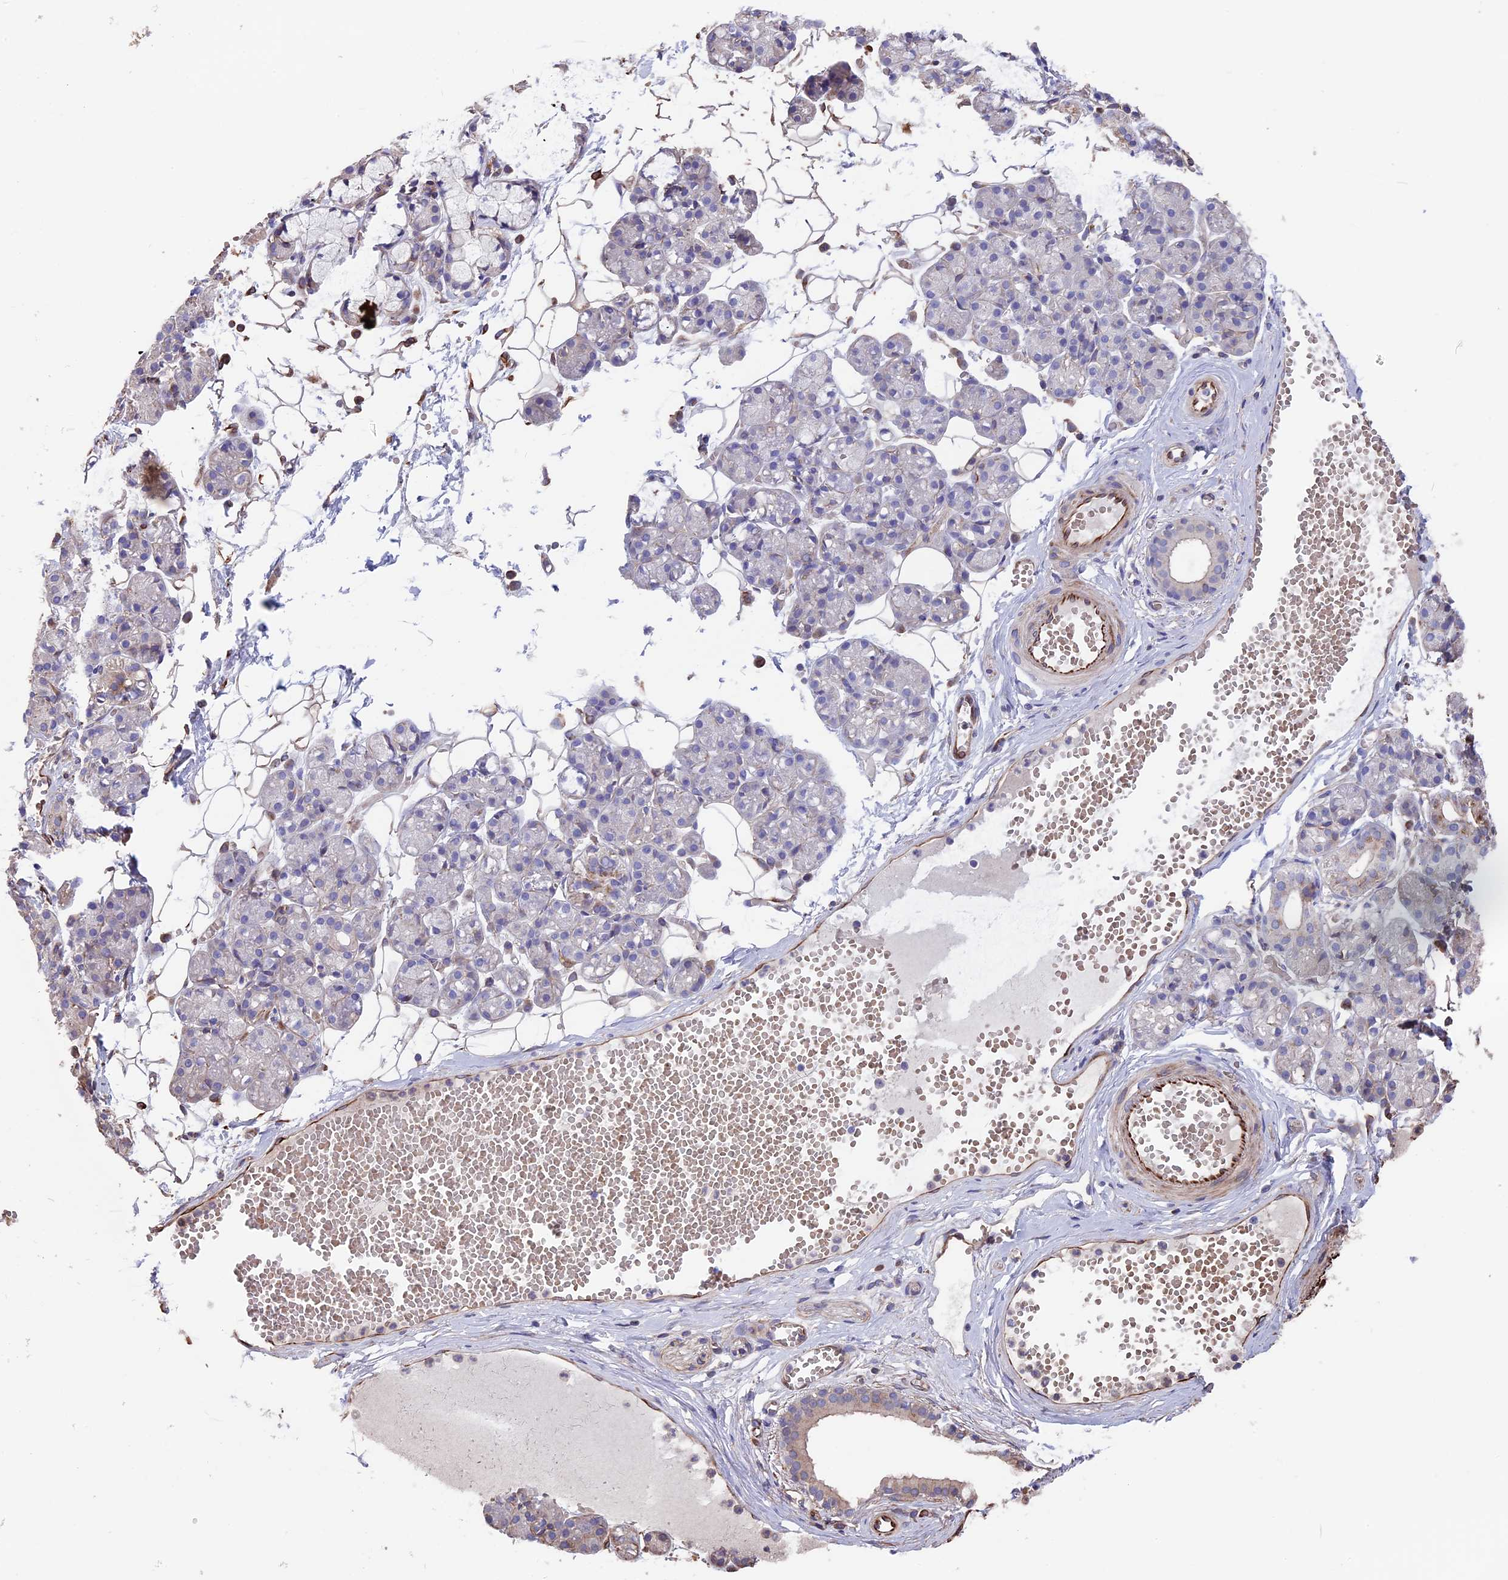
{"staining": {"intensity": "negative", "quantity": "none", "location": "none"}, "tissue": "salivary gland", "cell_type": "Glandular cells", "image_type": "normal", "snomed": [{"axis": "morphology", "description": "Normal tissue, NOS"}, {"axis": "topography", "description": "Salivary gland"}], "caption": "An immunohistochemistry (IHC) micrograph of benign salivary gland is shown. There is no staining in glandular cells of salivary gland.", "gene": "SEH1L", "patient": {"sex": "male", "age": 63}}